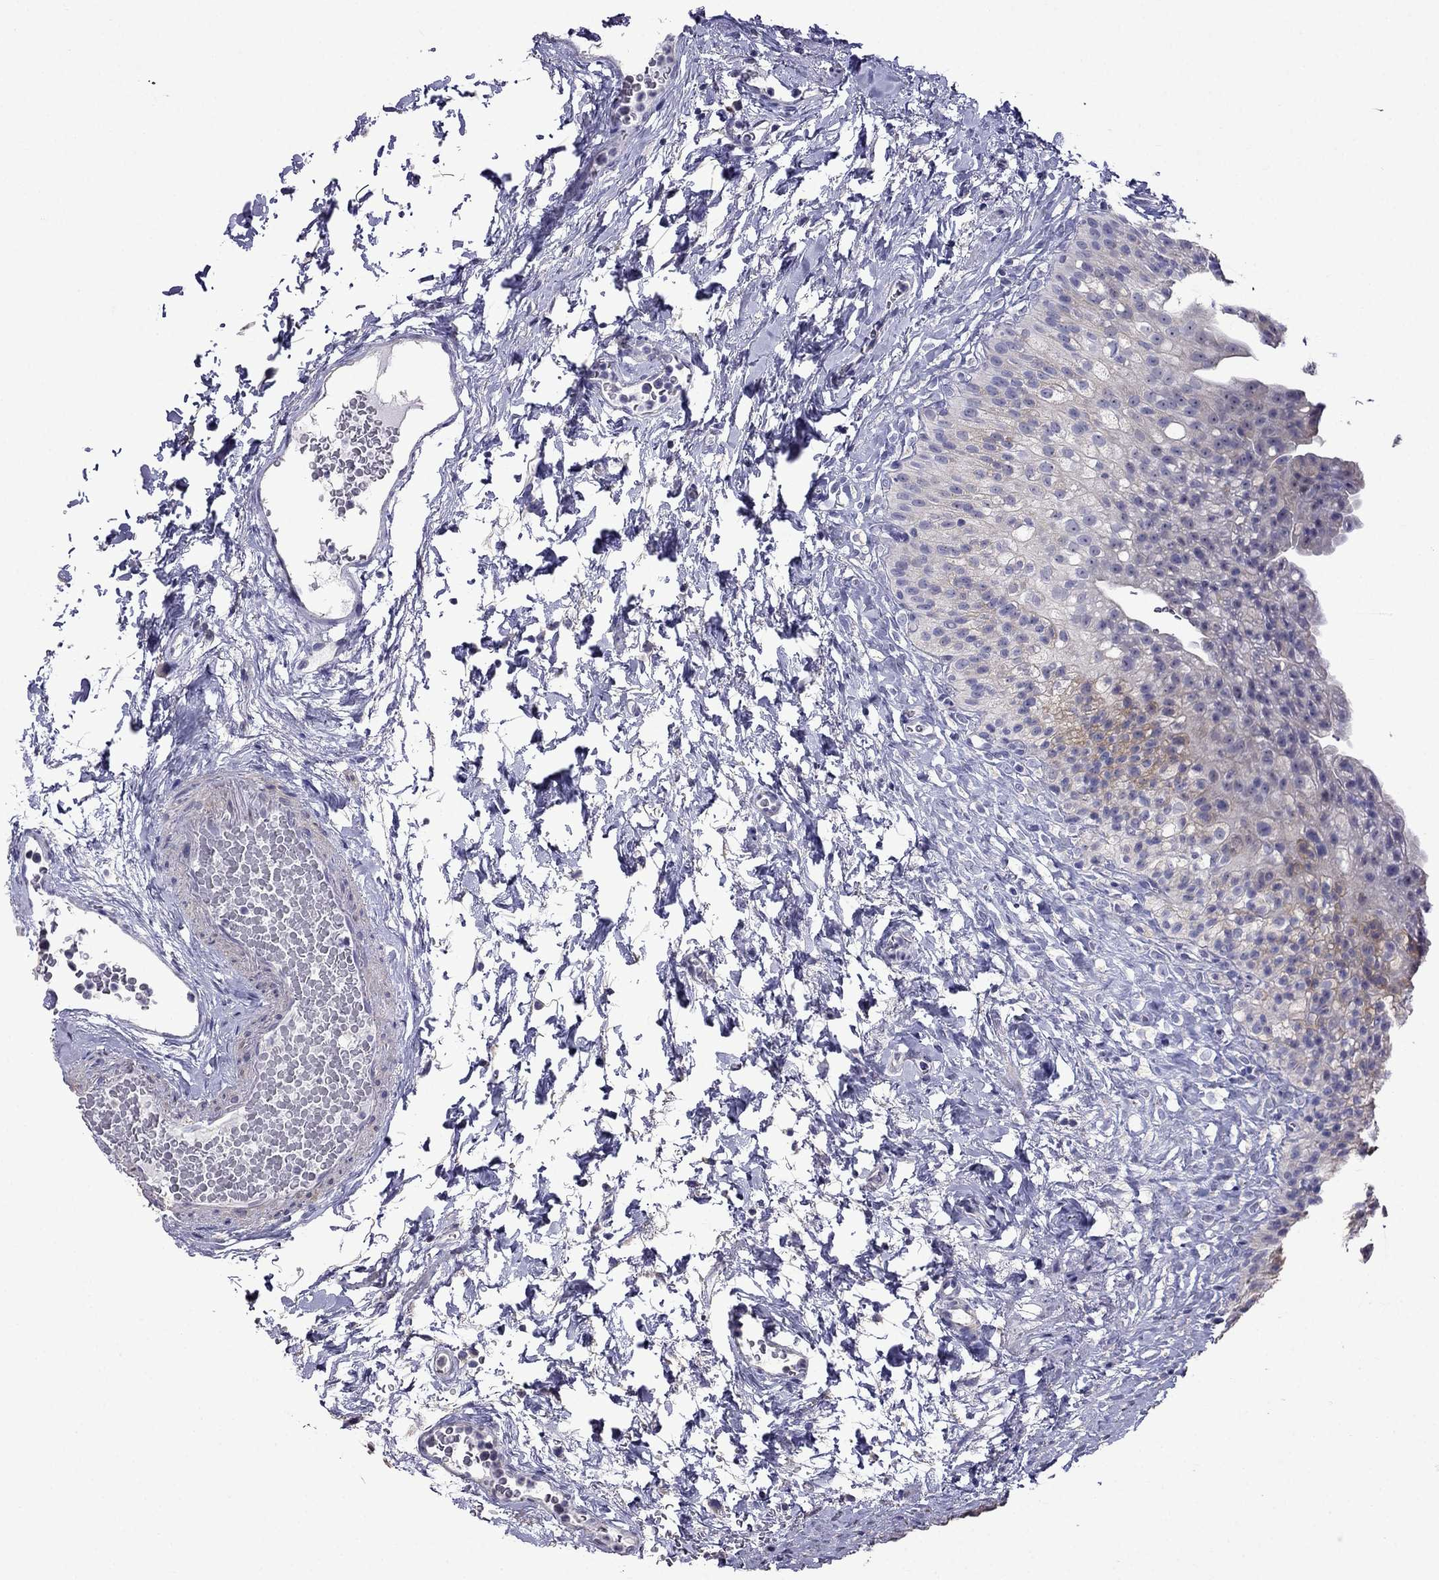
{"staining": {"intensity": "weak", "quantity": "<25%", "location": "cytoplasmic/membranous"}, "tissue": "urinary bladder", "cell_type": "Urothelial cells", "image_type": "normal", "snomed": [{"axis": "morphology", "description": "Normal tissue, NOS"}, {"axis": "topography", "description": "Urinary bladder"}], "caption": "Urothelial cells show no significant staining in normal urinary bladder. The staining is performed using DAB (3,3'-diaminobenzidine) brown chromogen with nuclei counter-stained in using hematoxylin.", "gene": "AK5", "patient": {"sex": "male", "age": 76}}